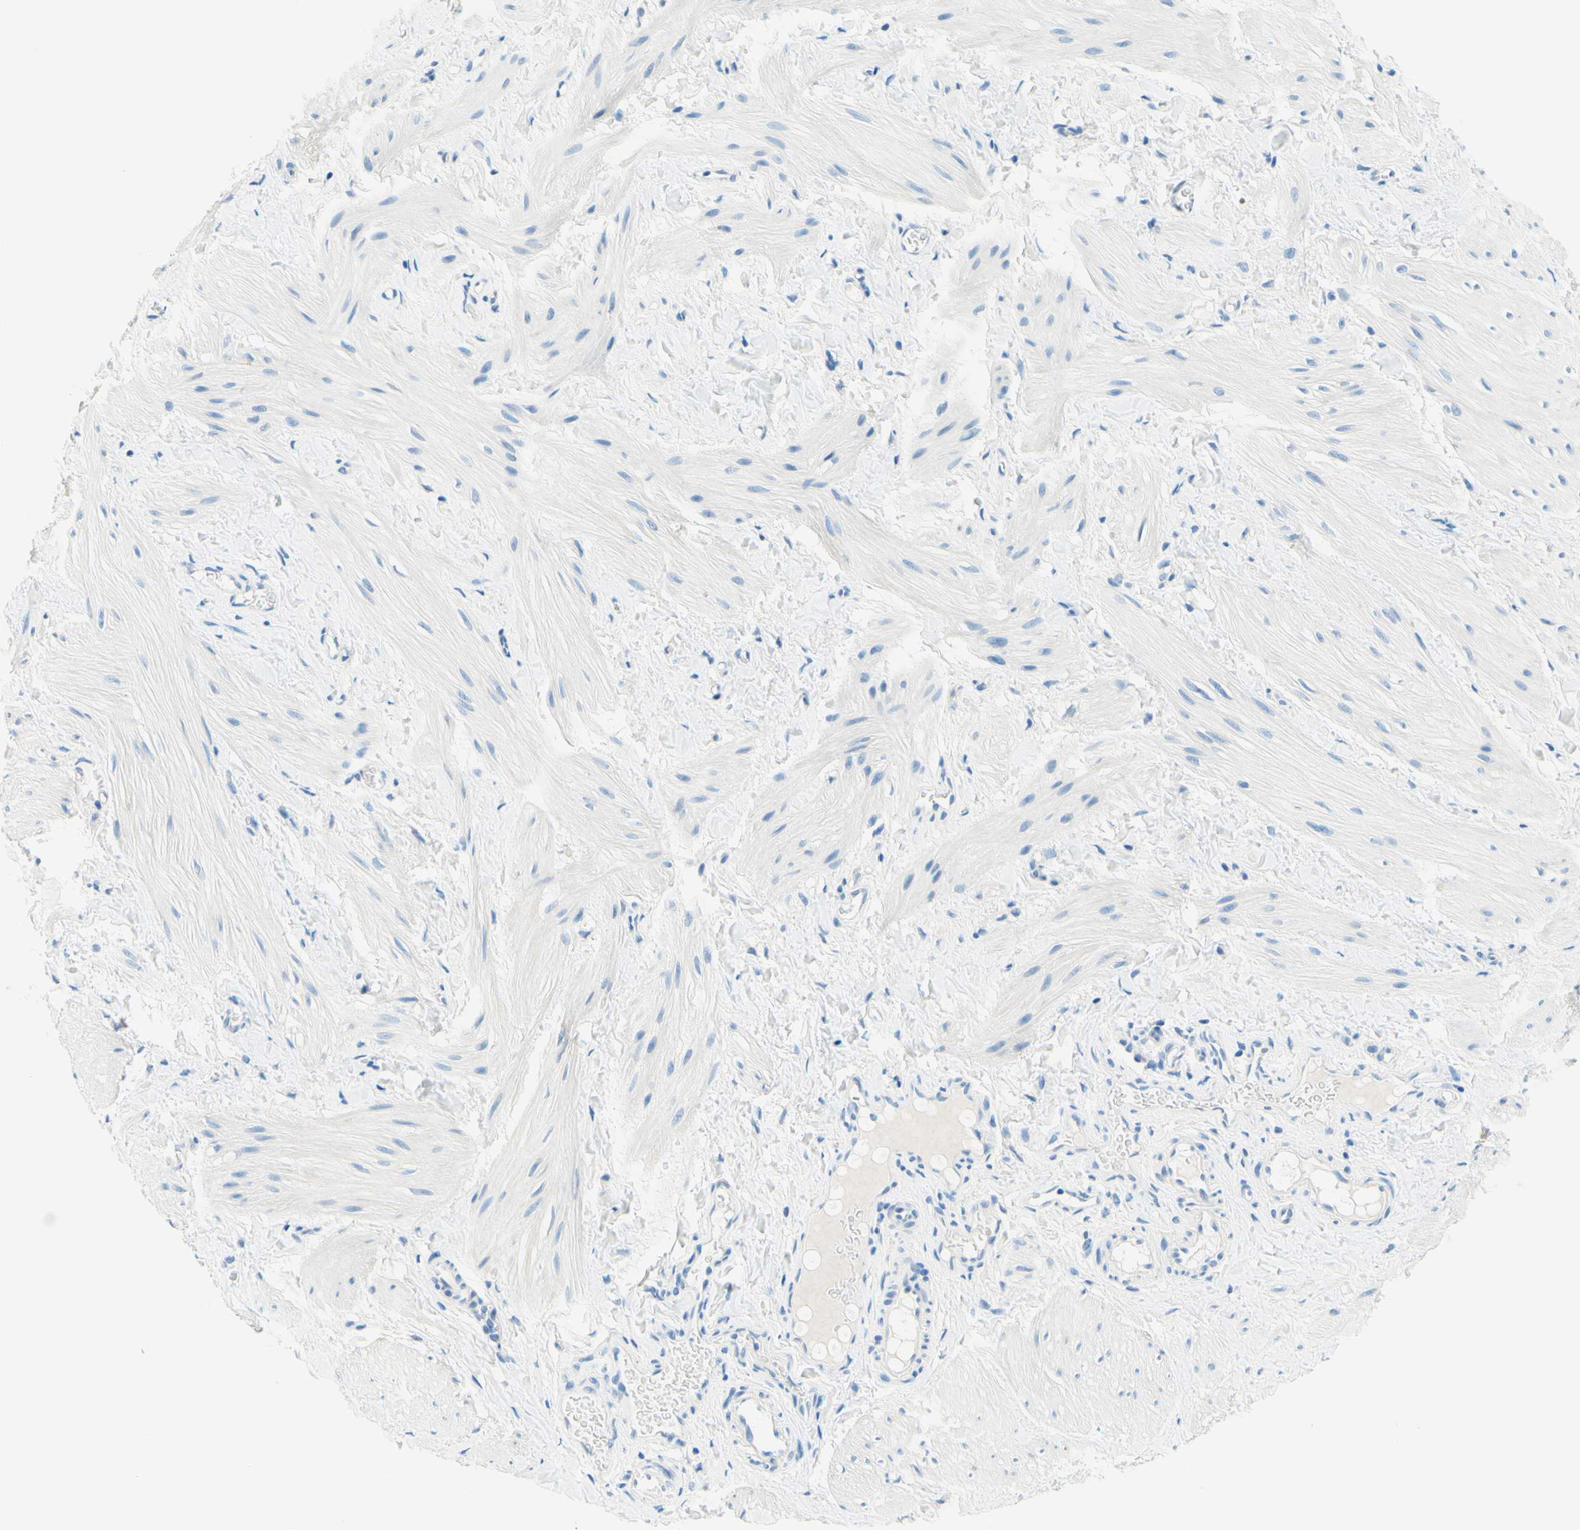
{"staining": {"intensity": "negative", "quantity": "none", "location": "none"}, "tissue": "smooth muscle", "cell_type": "Smooth muscle cells", "image_type": "normal", "snomed": [{"axis": "morphology", "description": "Normal tissue, NOS"}, {"axis": "topography", "description": "Smooth muscle"}], "caption": "High magnification brightfield microscopy of normal smooth muscle stained with DAB (3,3'-diaminobenzidine) (brown) and counterstained with hematoxylin (blue): smooth muscle cells show no significant expression.", "gene": "PASD1", "patient": {"sex": "male", "age": 16}}